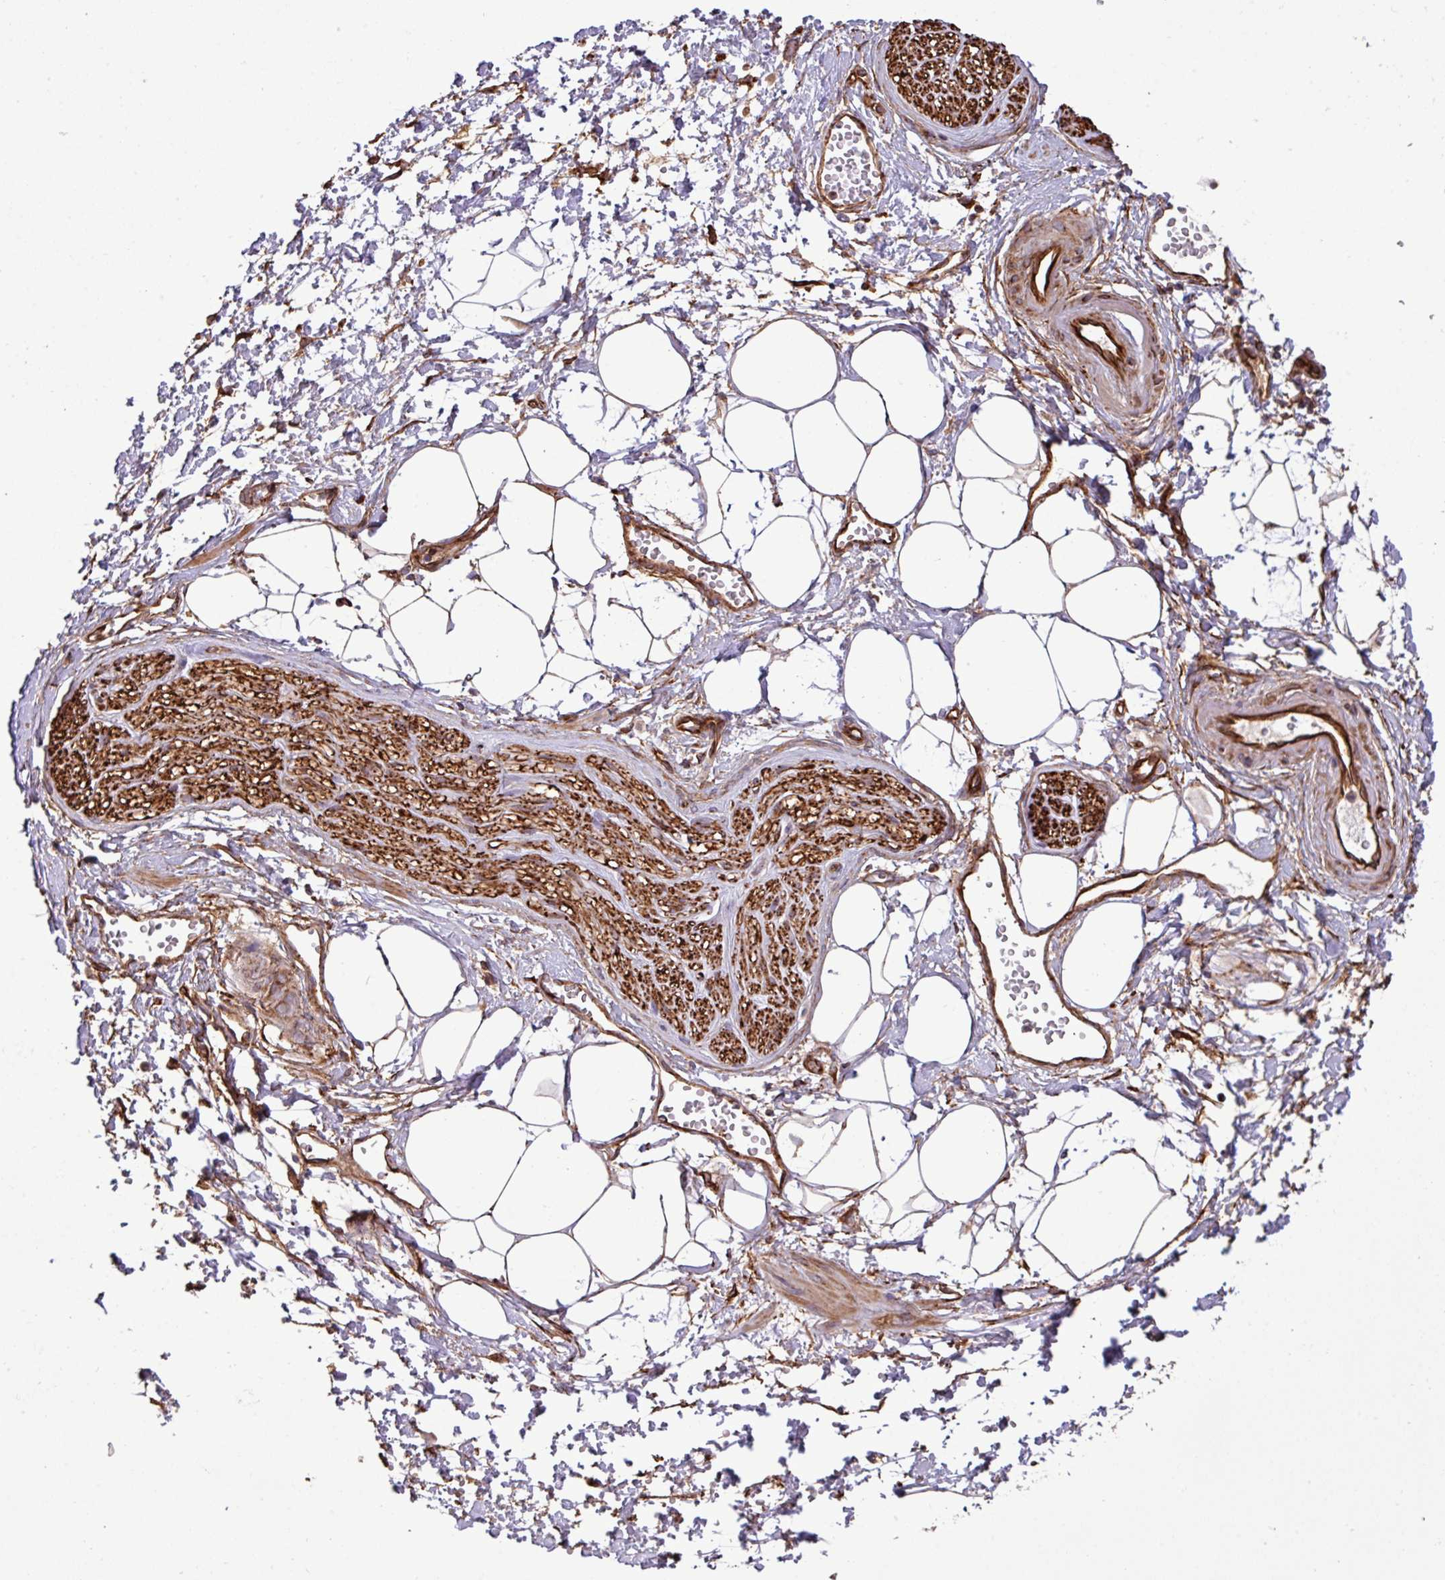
{"staining": {"intensity": "strong", "quantity": "<25%", "location": "cytoplasmic/membranous"}, "tissue": "adipose tissue", "cell_type": "Adipocytes", "image_type": "normal", "snomed": [{"axis": "morphology", "description": "Normal tissue, NOS"}, {"axis": "topography", "description": "Prostate"}, {"axis": "topography", "description": "Peripheral nerve tissue"}], "caption": "There is medium levels of strong cytoplasmic/membranous expression in adipocytes of normal adipose tissue, as demonstrated by immunohistochemical staining (brown color).", "gene": "ZNF300", "patient": {"sex": "male", "age": 55}}